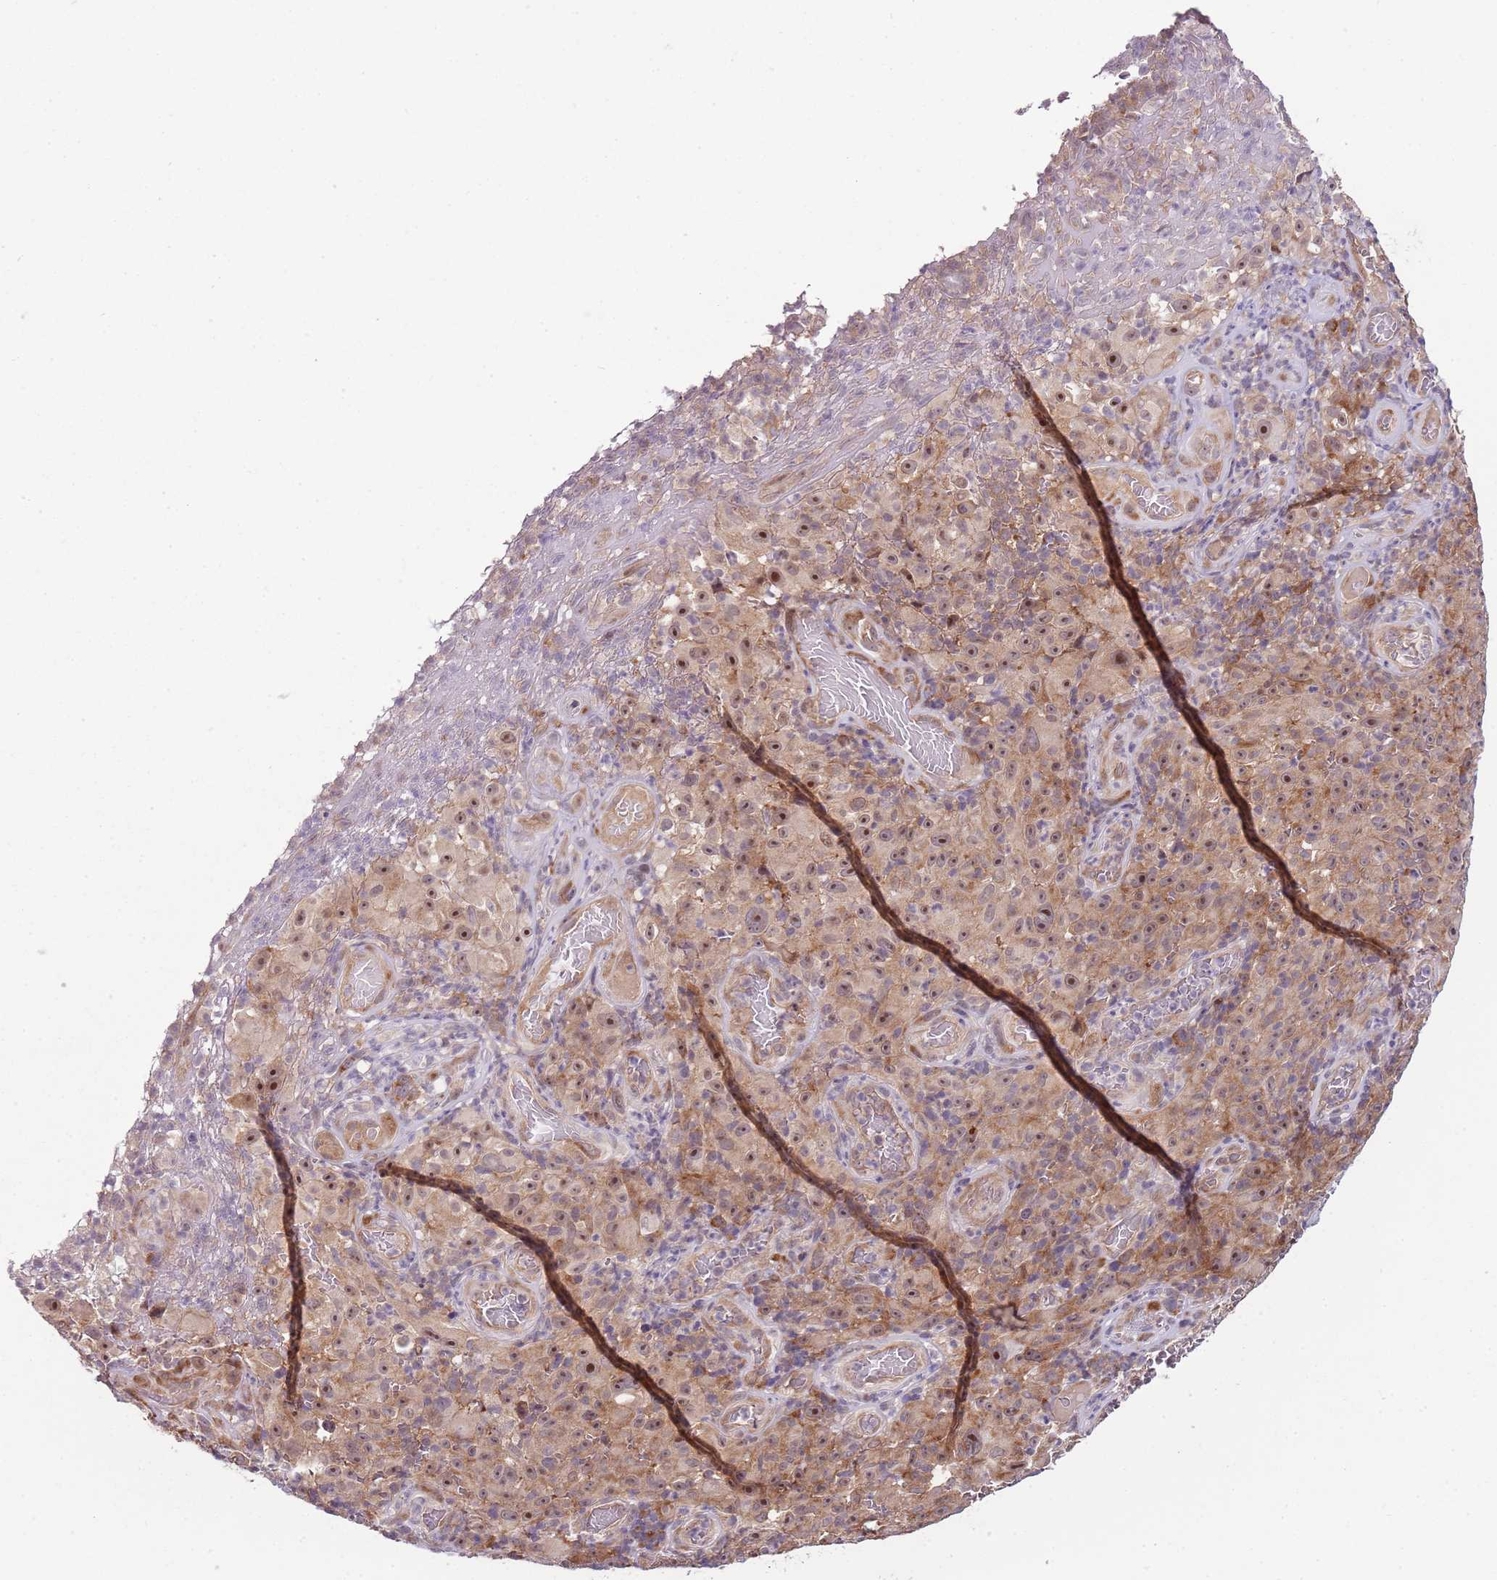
{"staining": {"intensity": "moderate", "quantity": ">75%", "location": "cytoplasmic/membranous,nuclear"}, "tissue": "melanoma", "cell_type": "Tumor cells", "image_type": "cancer", "snomed": [{"axis": "morphology", "description": "Malignant melanoma, NOS"}, {"axis": "topography", "description": "Skin"}], "caption": "High-power microscopy captured an immunohistochemistry (IHC) image of melanoma, revealing moderate cytoplasmic/membranous and nuclear staining in about >75% of tumor cells. The staining was performed using DAB (3,3'-diaminobenzidine), with brown indicating positive protein expression. Nuclei are stained blue with hematoxylin.", "gene": "FBXL22", "patient": {"sex": "female", "age": 82}}